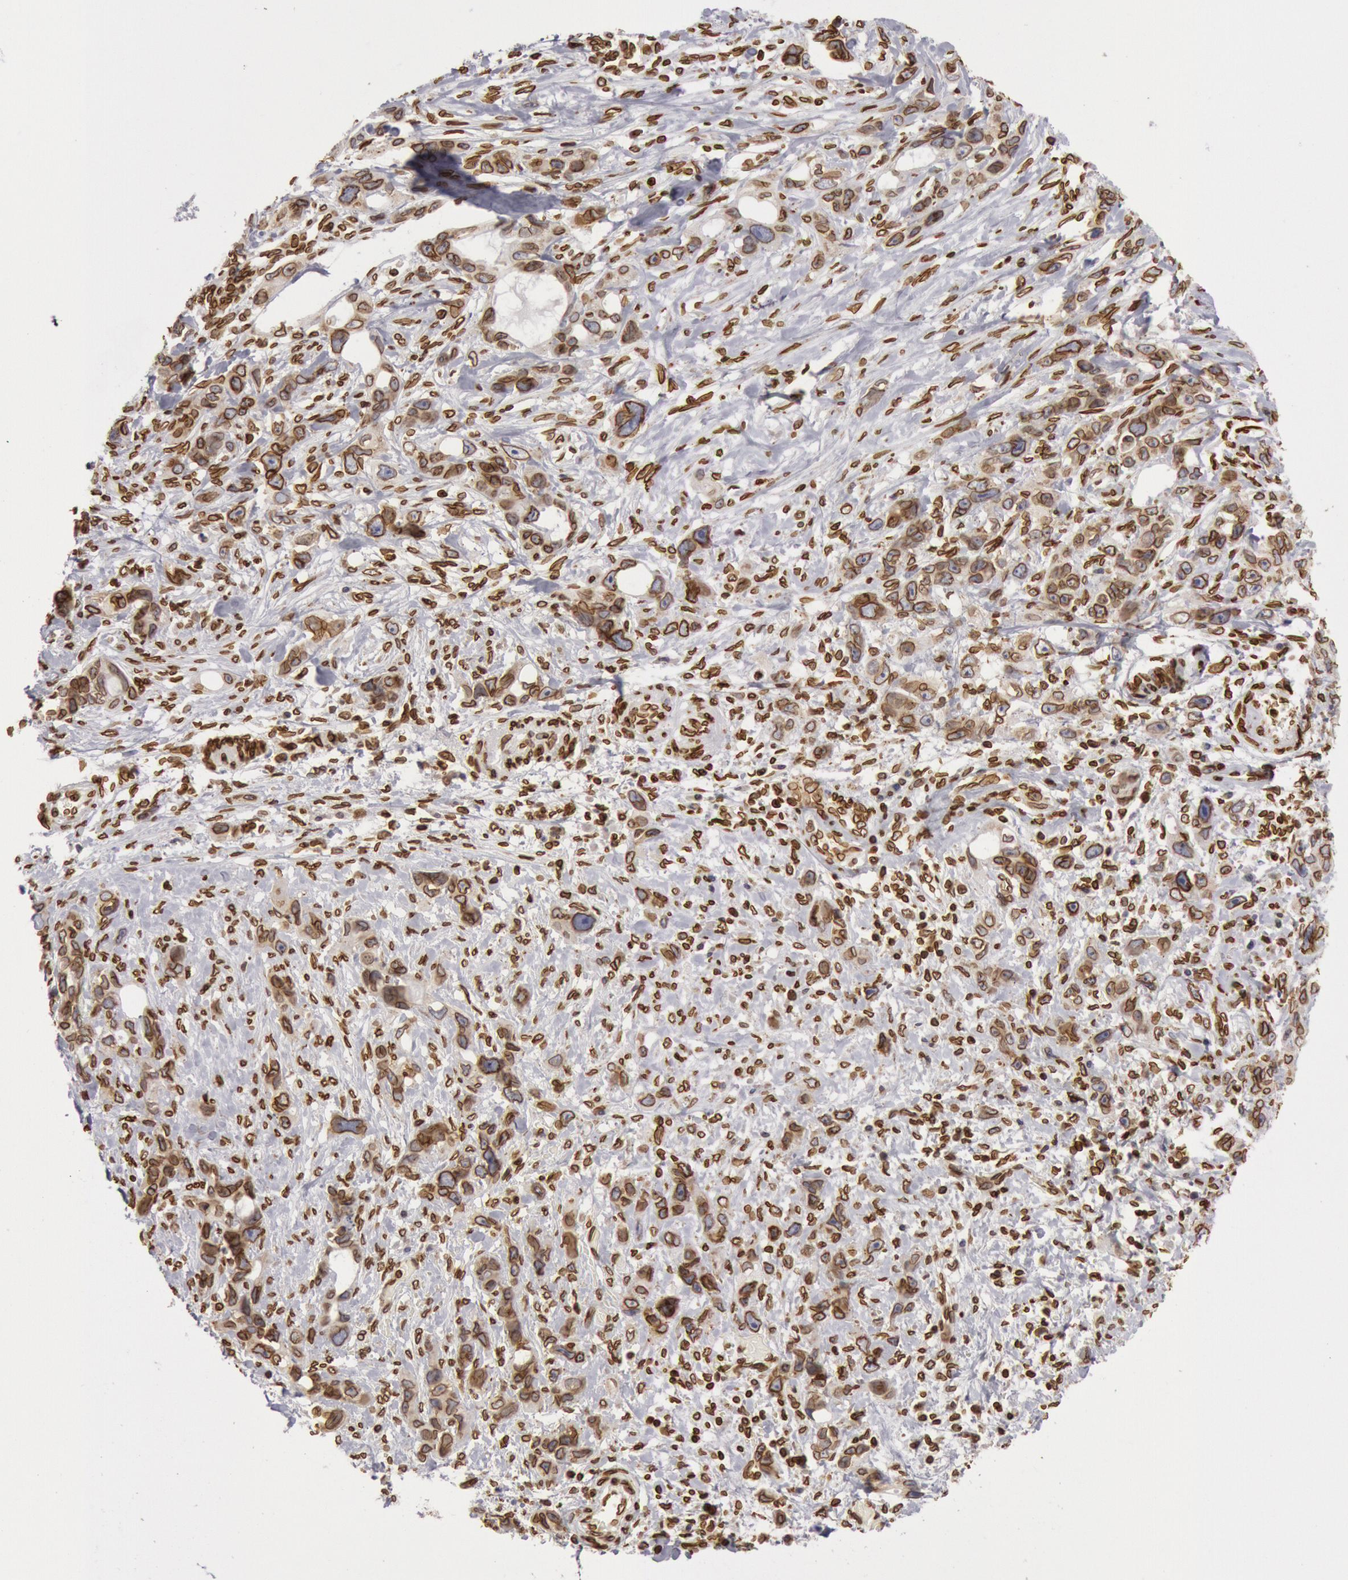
{"staining": {"intensity": "strong", "quantity": ">75%", "location": "cytoplasmic/membranous,nuclear"}, "tissue": "stomach cancer", "cell_type": "Tumor cells", "image_type": "cancer", "snomed": [{"axis": "morphology", "description": "Adenocarcinoma, NOS"}, {"axis": "topography", "description": "Stomach, upper"}], "caption": "IHC image of human stomach cancer (adenocarcinoma) stained for a protein (brown), which reveals high levels of strong cytoplasmic/membranous and nuclear expression in approximately >75% of tumor cells.", "gene": "SUN2", "patient": {"sex": "male", "age": 47}}